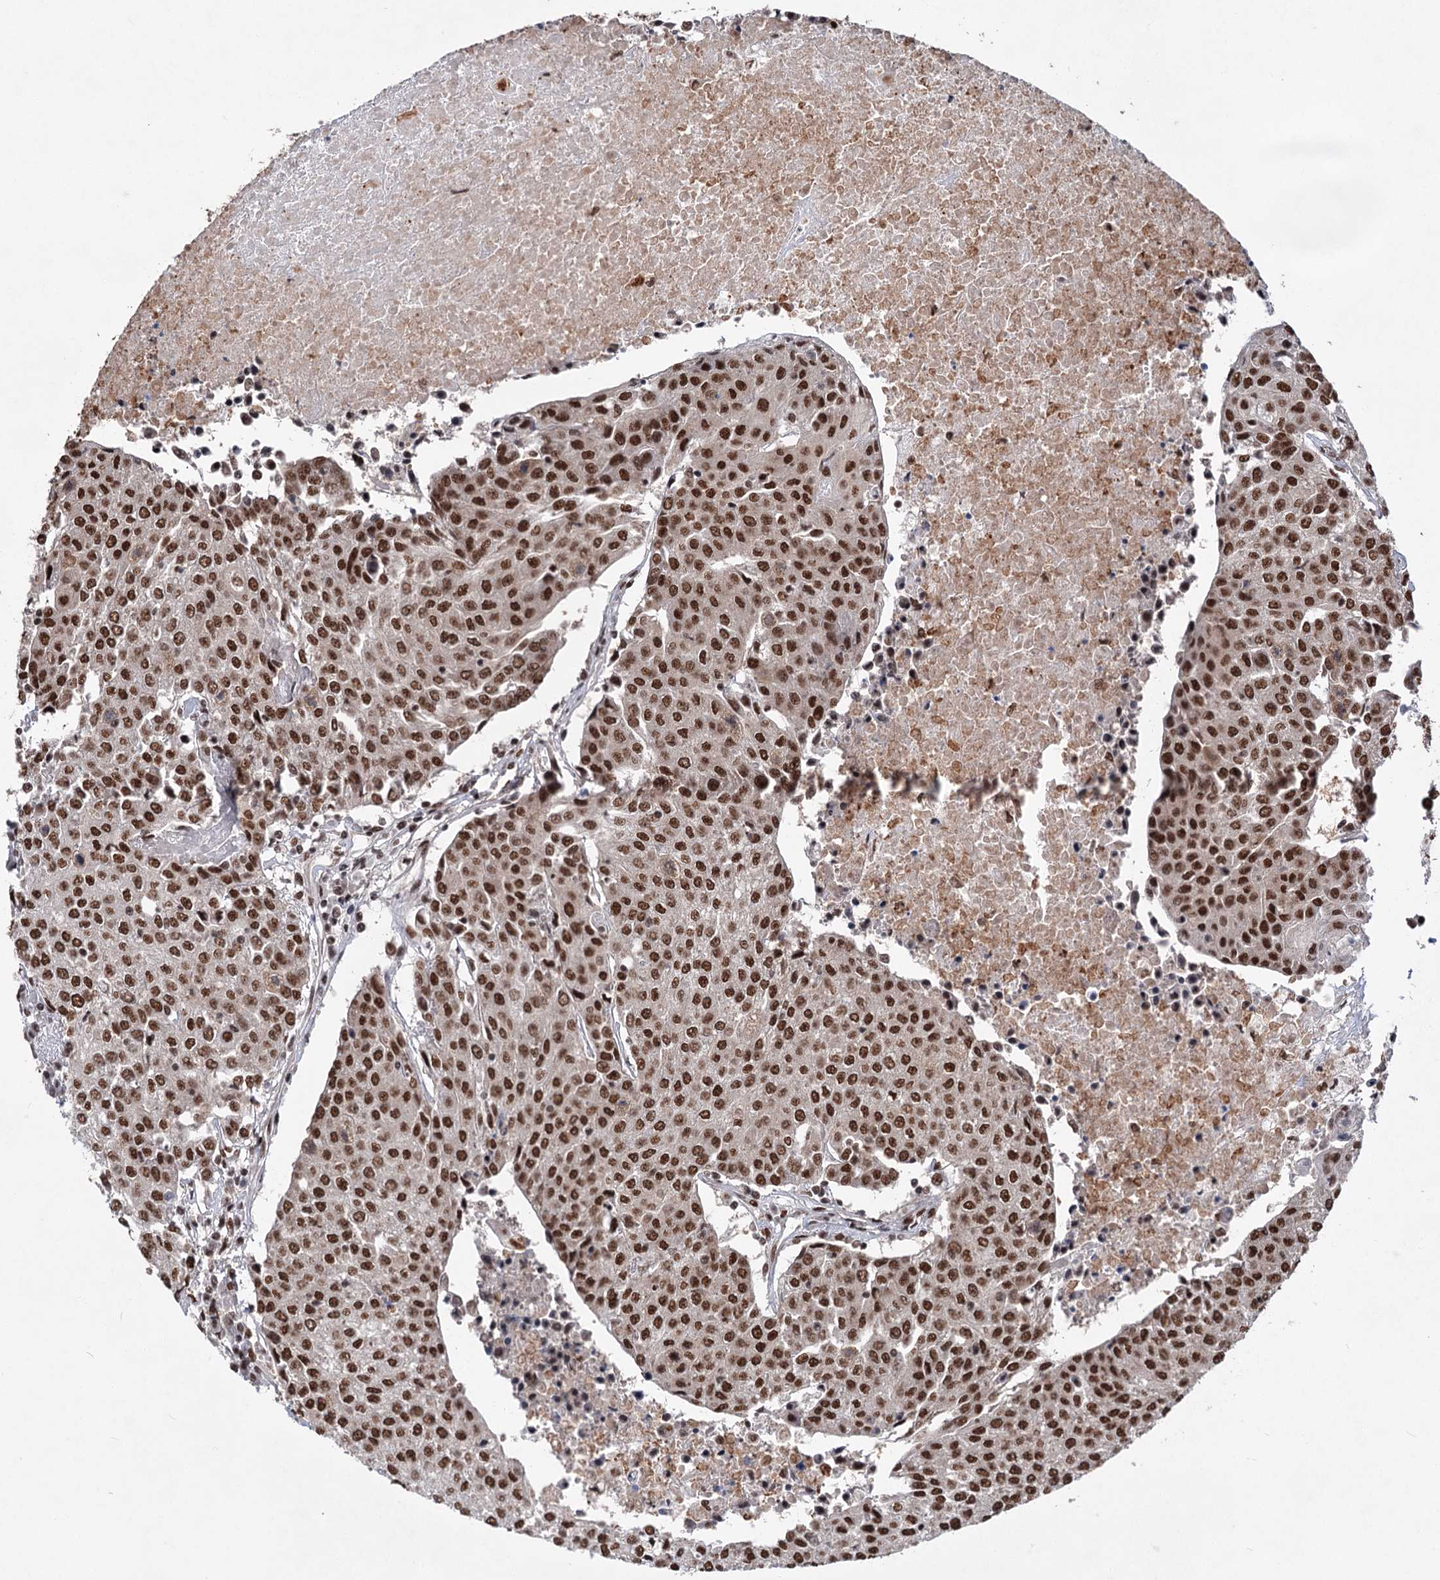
{"staining": {"intensity": "strong", "quantity": ">75%", "location": "nuclear"}, "tissue": "urothelial cancer", "cell_type": "Tumor cells", "image_type": "cancer", "snomed": [{"axis": "morphology", "description": "Urothelial carcinoma, High grade"}, {"axis": "topography", "description": "Urinary bladder"}], "caption": "IHC micrograph of neoplastic tissue: urothelial carcinoma (high-grade) stained using immunohistochemistry shows high levels of strong protein expression localized specifically in the nuclear of tumor cells, appearing as a nuclear brown color.", "gene": "MAML1", "patient": {"sex": "female", "age": 85}}